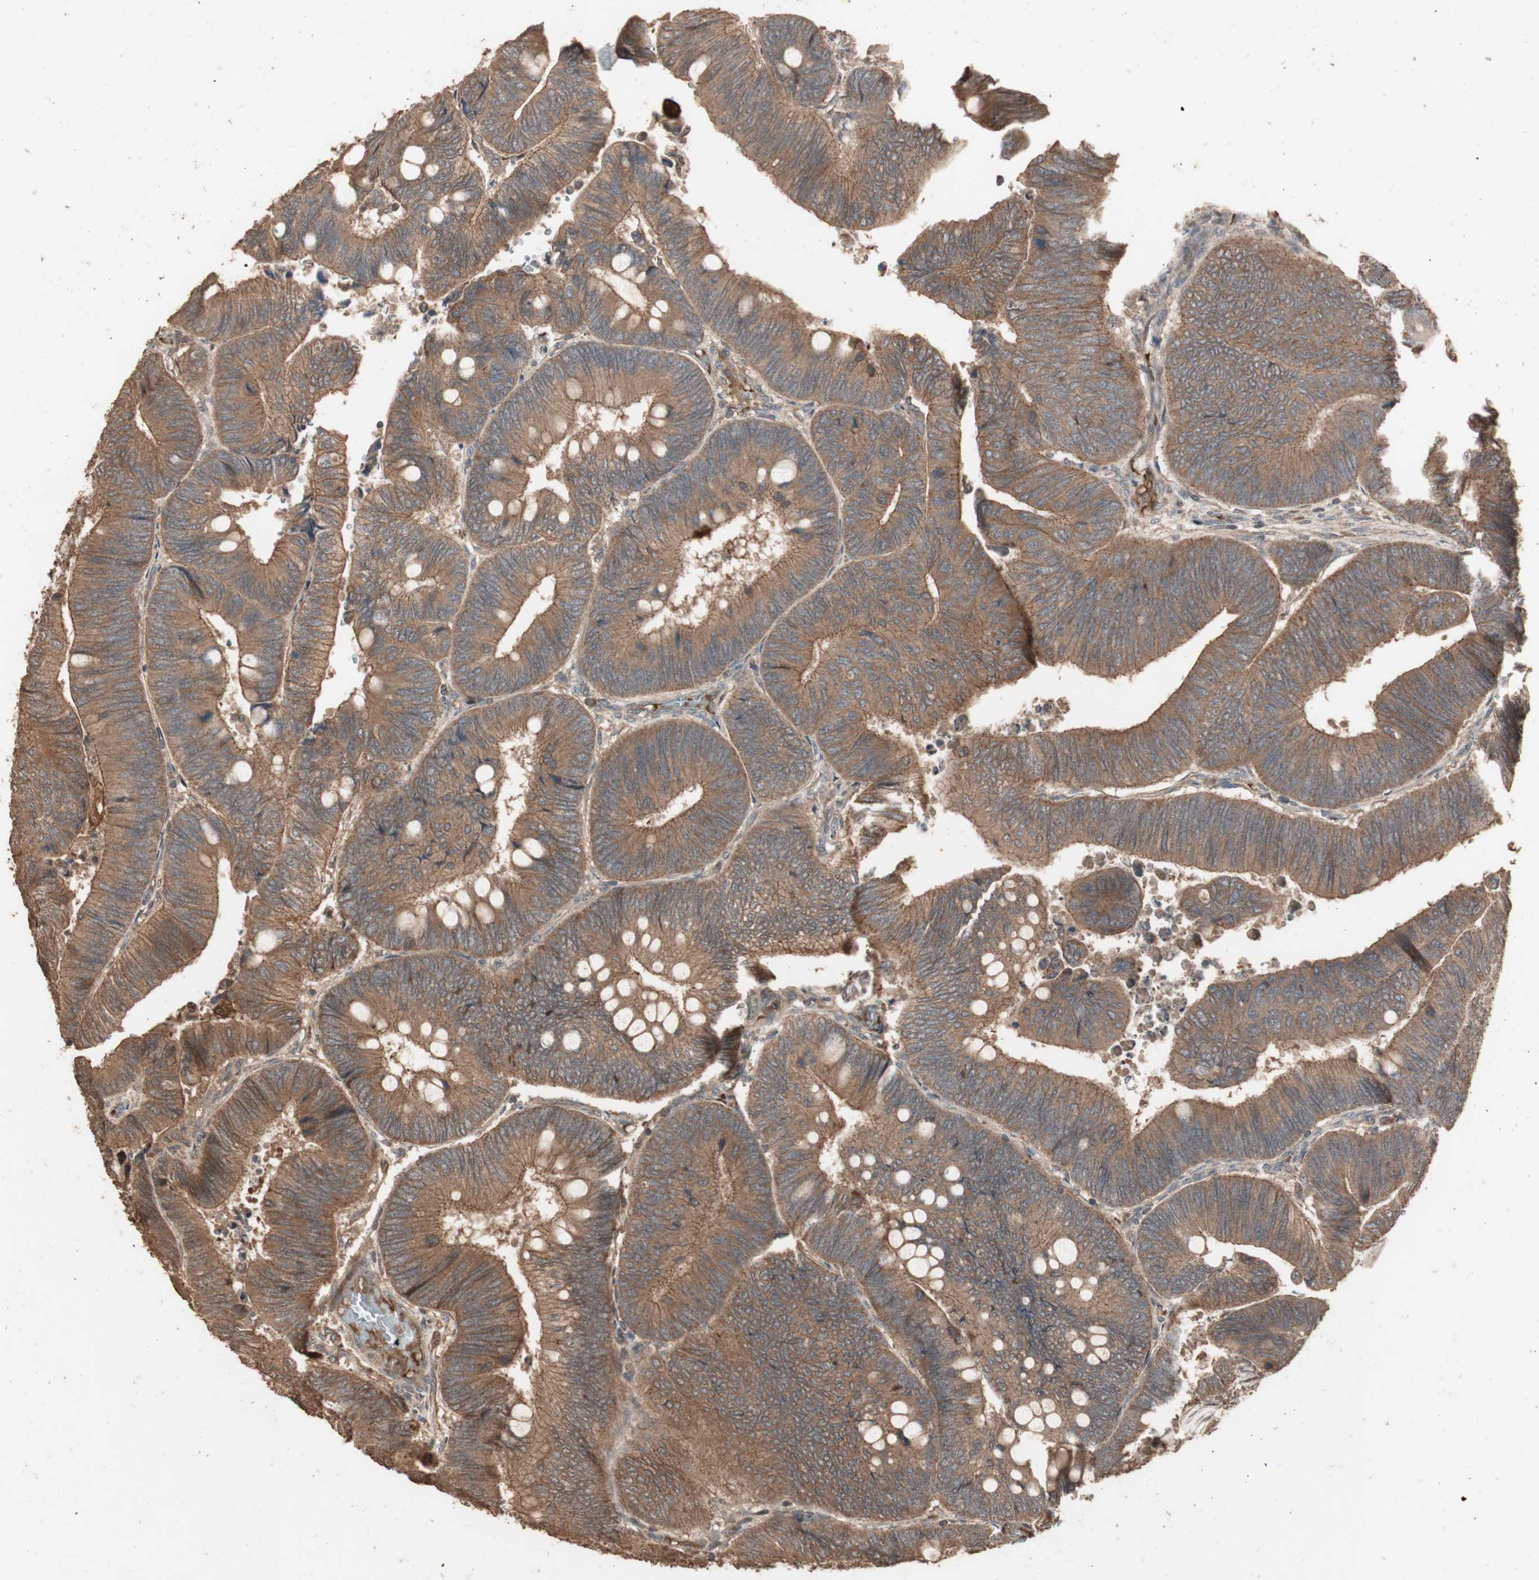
{"staining": {"intensity": "moderate", "quantity": ">75%", "location": "cytoplasmic/membranous"}, "tissue": "colorectal cancer", "cell_type": "Tumor cells", "image_type": "cancer", "snomed": [{"axis": "morphology", "description": "Normal tissue, NOS"}, {"axis": "morphology", "description": "Adenocarcinoma, NOS"}, {"axis": "topography", "description": "Rectum"}, {"axis": "topography", "description": "Peripheral nerve tissue"}], "caption": "An immunohistochemistry micrograph of neoplastic tissue is shown. Protein staining in brown highlights moderate cytoplasmic/membranous positivity in adenocarcinoma (colorectal) within tumor cells.", "gene": "USP20", "patient": {"sex": "male", "age": 92}}